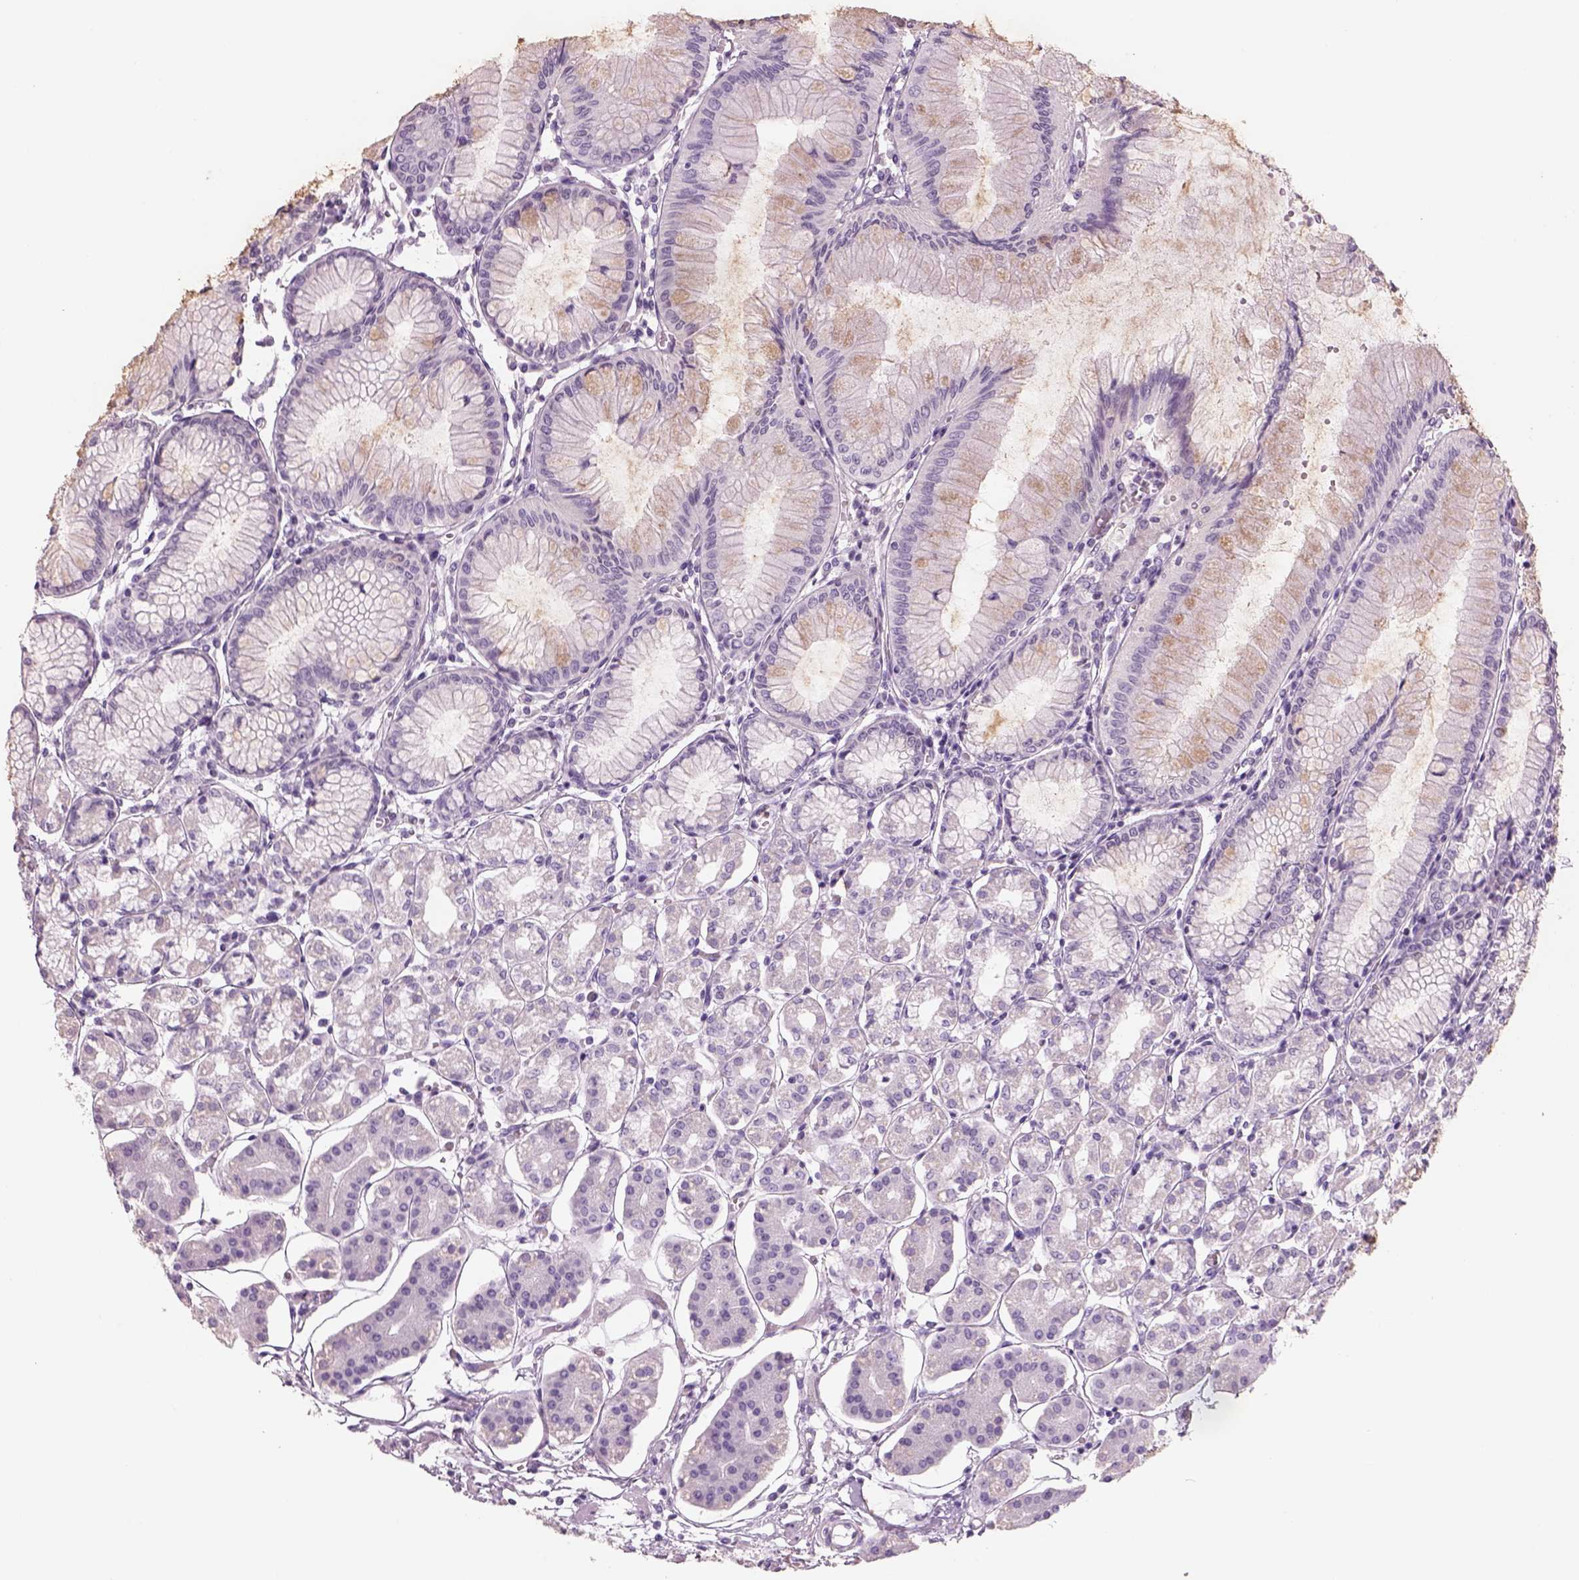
{"staining": {"intensity": "weak", "quantity": "<25%", "location": "cytoplasmic/membranous"}, "tissue": "stomach", "cell_type": "Glandular cells", "image_type": "normal", "snomed": [{"axis": "morphology", "description": "Normal tissue, NOS"}, {"axis": "topography", "description": "Skeletal muscle"}, {"axis": "topography", "description": "Stomach"}], "caption": "DAB (3,3'-diaminobenzidine) immunohistochemical staining of normal human stomach exhibits no significant staining in glandular cells. The staining is performed using DAB (3,3'-diaminobenzidine) brown chromogen with nuclei counter-stained in using hematoxylin.", "gene": "RHO", "patient": {"sex": "female", "age": 57}}